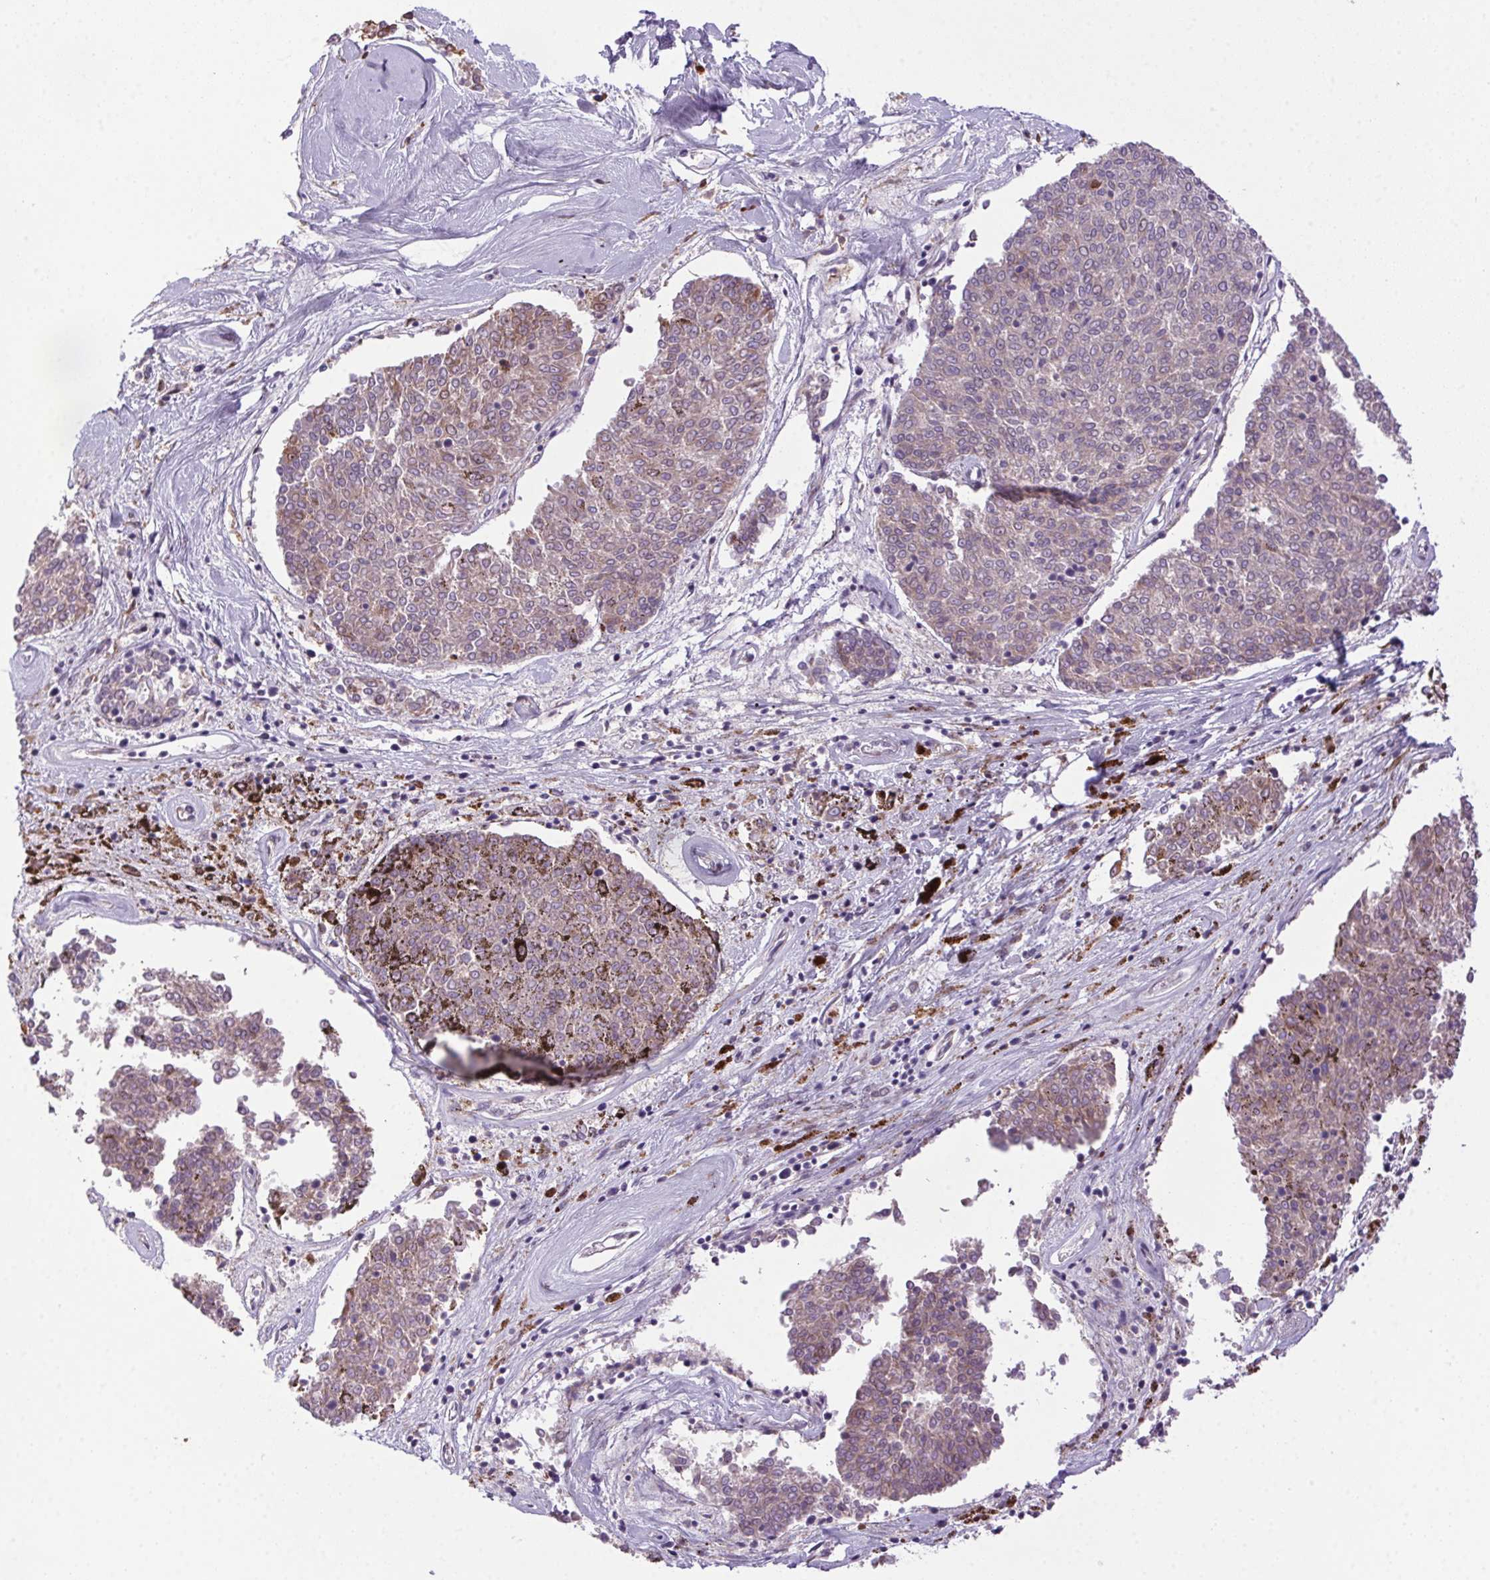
{"staining": {"intensity": "negative", "quantity": "none", "location": "none"}, "tissue": "melanoma", "cell_type": "Tumor cells", "image_type": "cancer", "snomed": [{"axis": "morphology", "description": "Malignant melanoma, NOS"}, {"axis": "topography", "description": "Skin"}], "caption": "The histopathology image exhibits no staining of tumor cells in malignant melanoma.", "gene": "LRRTM1", "patient": {"sex": "female", "age": 72}}